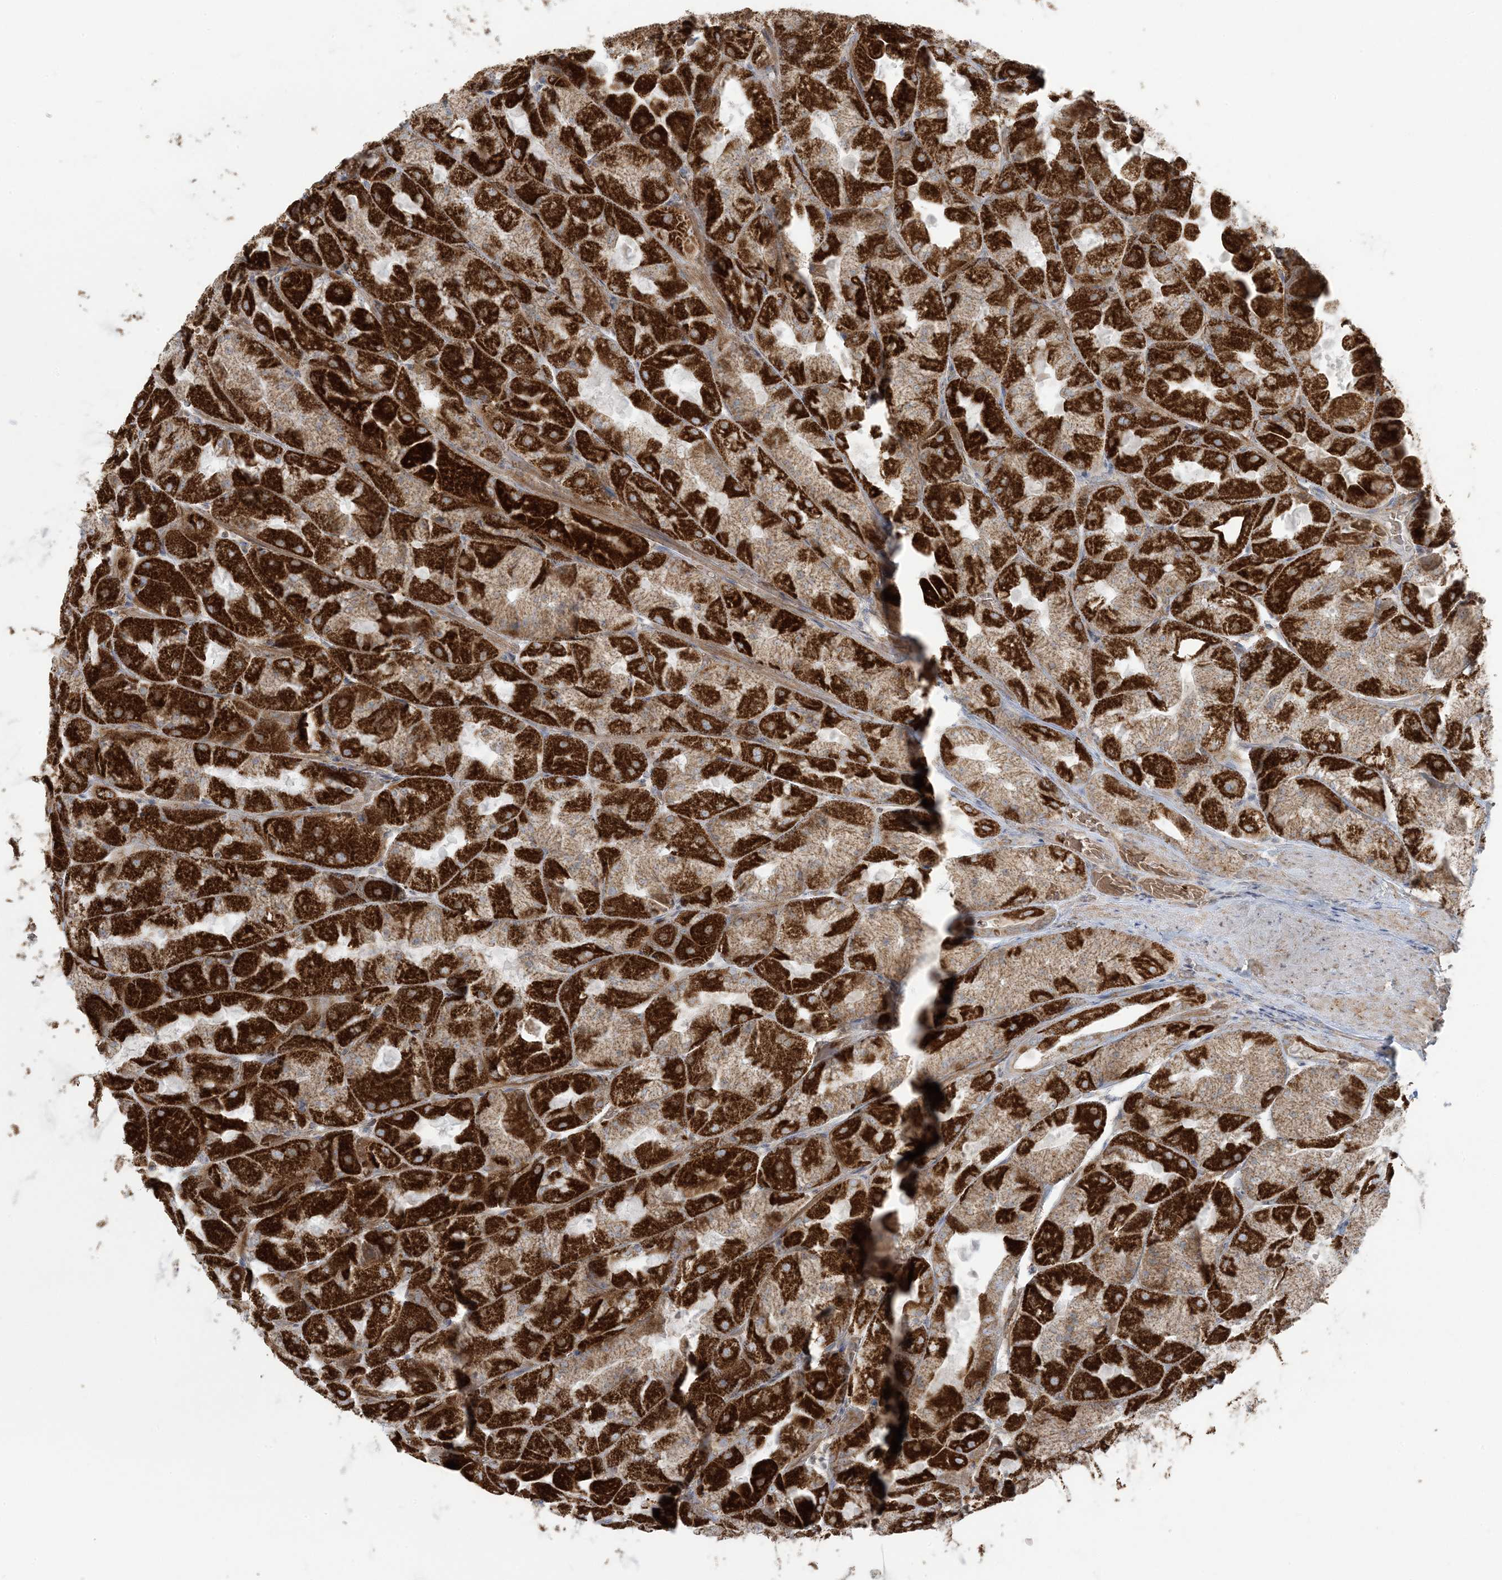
{"staining": {"intensity": "strong", "quantity": ">75%", "location": "cytoplasmic/membranous"}, "tissue": "stomach", "cell_type": "Glandular cells", "image_type": "normal", "snomed": [{"axis": "morphology", "description": "Normal tissue, NOS"}, {"axis": "topography", "description": "Stomach"}], "caption": "Brown immunohistochemical staining in normal human stomach shows strong cytoplasmic/membranous expression in about >75% of glandular cells.", "gene": "PIK3R4", "patient": {"sex": "female", "age": 61}}